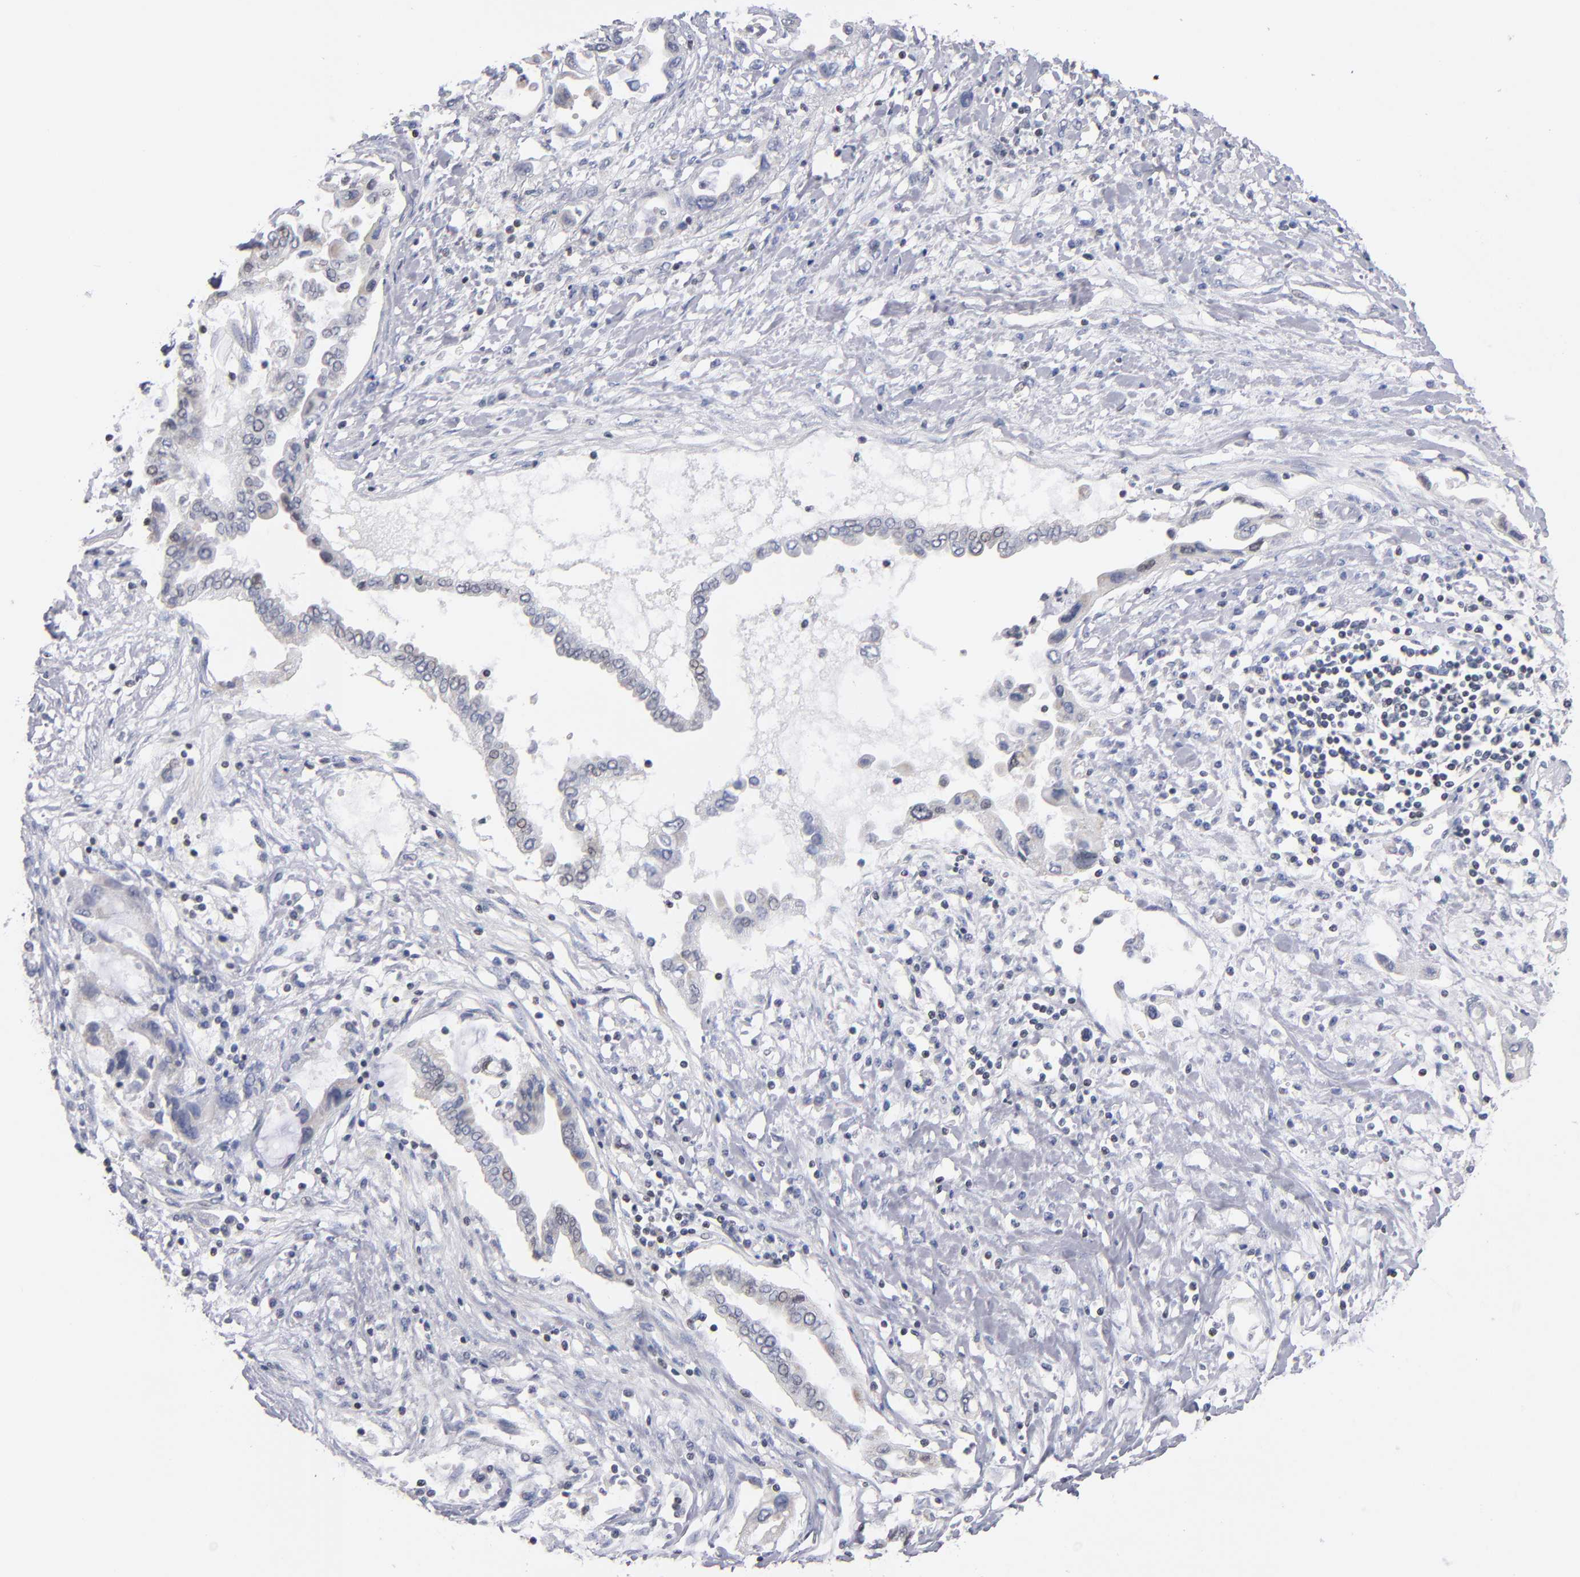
{"staining": {"intensity": "negative", "quantity": "none", "location": "none"}, "tissue": "pancreatic cancer", "cell_type": "Tumor cells", "image_type": "cancer", "snomed": [{"axis": "morphology", "description": "Adenocarcinoma, NOS"}, {"axis": "topography", "description": "Pancreas"}], "caption": "Adenocarcinoma (pancreatic) was stained to show a protein in brown. There is no significant staining in tumor cells.", "gene": "ODF2", "patient": {"sex": "female", "age": 57}}